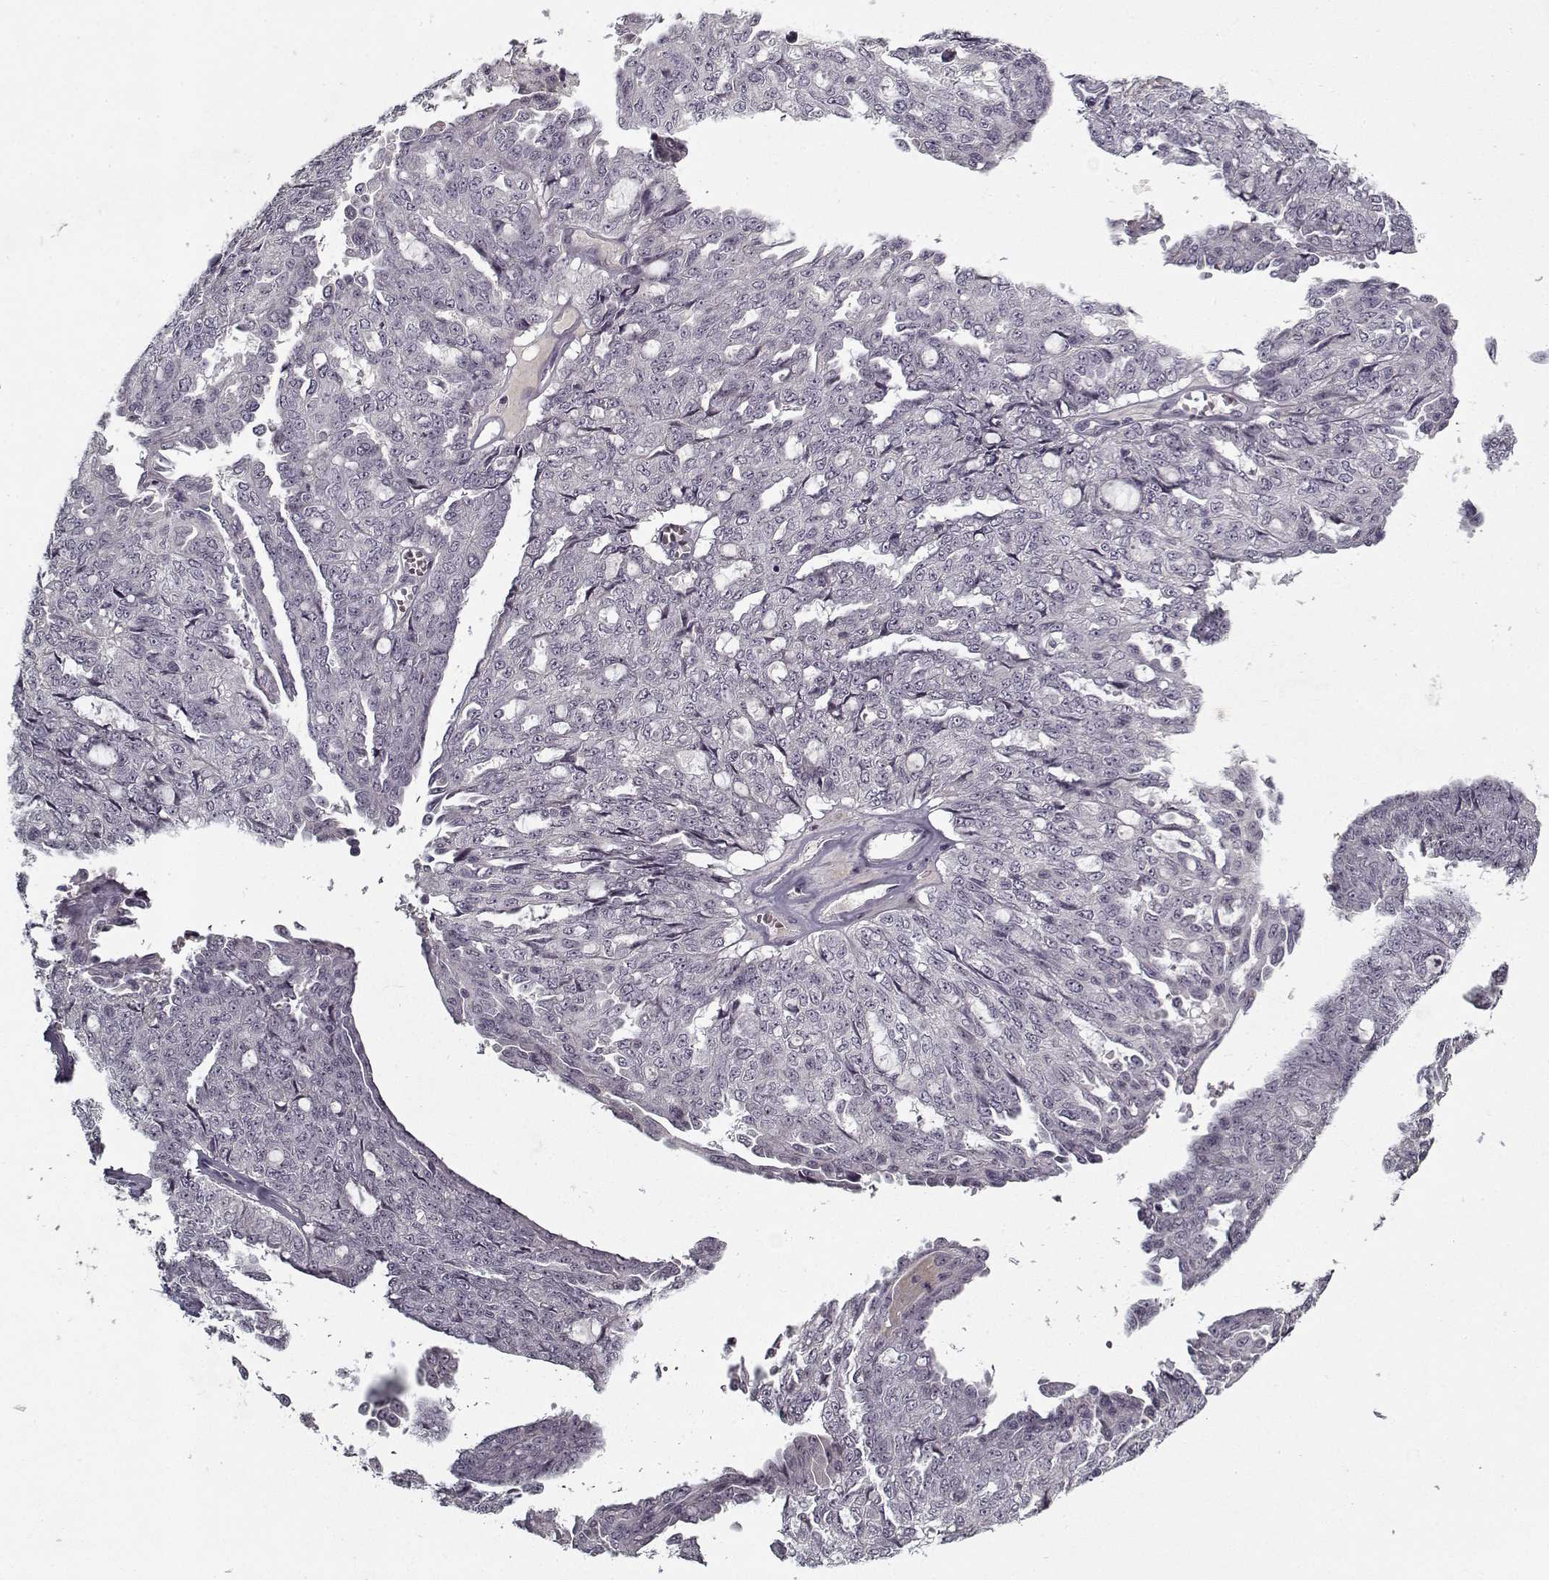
{"staining": {"intensity": "negative", "quantity": "none", "location": "none"}, "tissue": "ovarian cancer", "cell_type": "Tumor cells", "image_type": "cancer", "snomed": [{"axis": "morphology", "description": "Cystadenocarcinoma, serous, NOS"}, {"axis": "topography", "description": "Ovary"}], "caption": "Serous cystadenocarcinoma (ovarian) was stained to show a protein in brown. There is no significant positivity in tumor cells.", "gene": "LAMA2", "patient": {"sex": "female", "age": 71}}